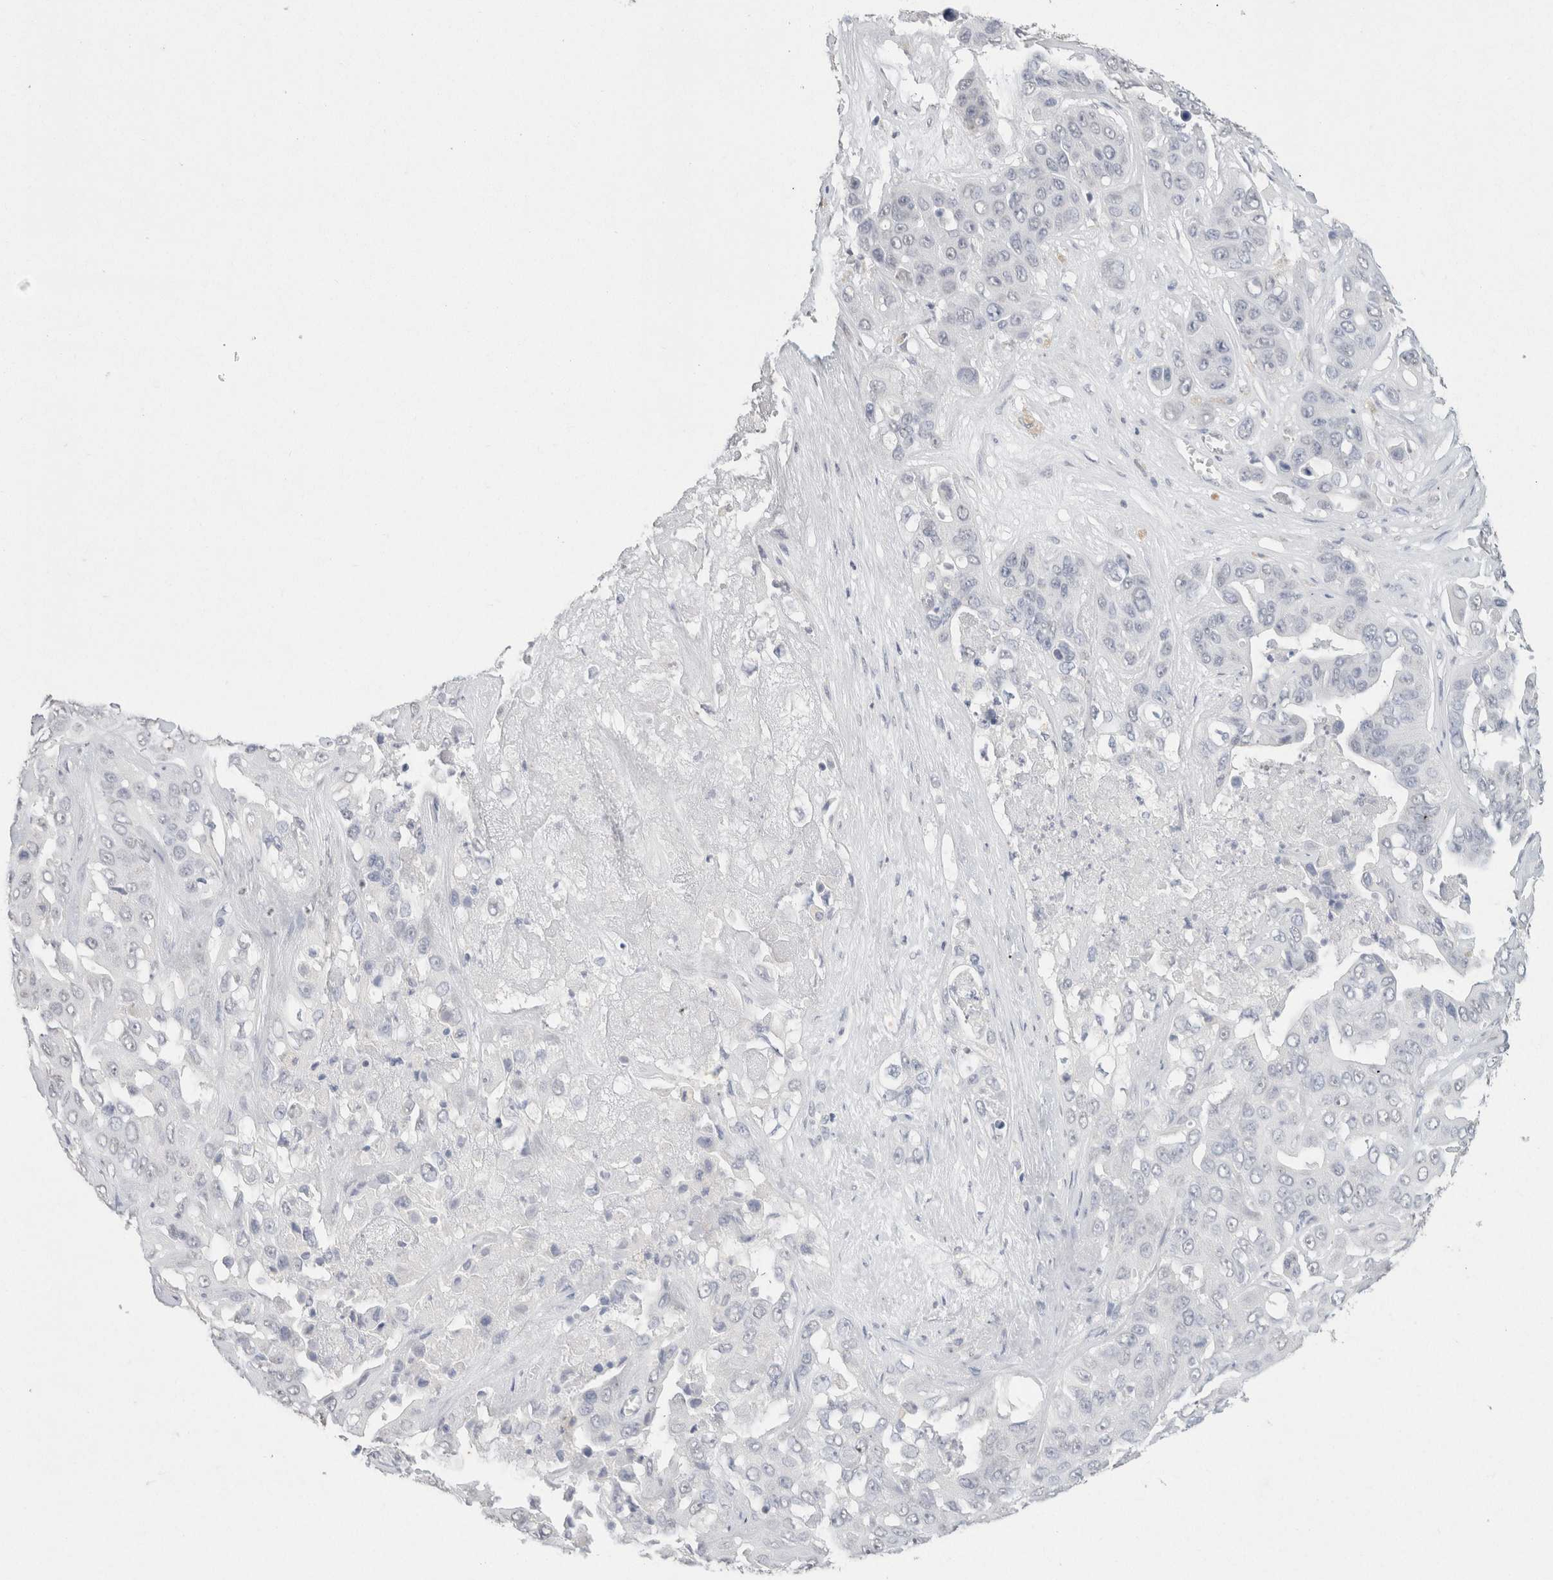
{"staining": {"intensity": "negative", "quantity": "none", "location": "none"}, "tissue": "liver cancer", "cell_type": "Tumor cells", "image_type": "cancer", "snomed": [{"axis": "morphology", "description": "Cholangiocarcinoma"}, {"axis": "topography", "description": "Liver"}], "caption": "This is a micrograph of IHC staining of liver cholangiocarcinoma, which shows no positivity in tumor cells.", "gene": "CD80", "patient": {"sex": "female", "age": 52}}